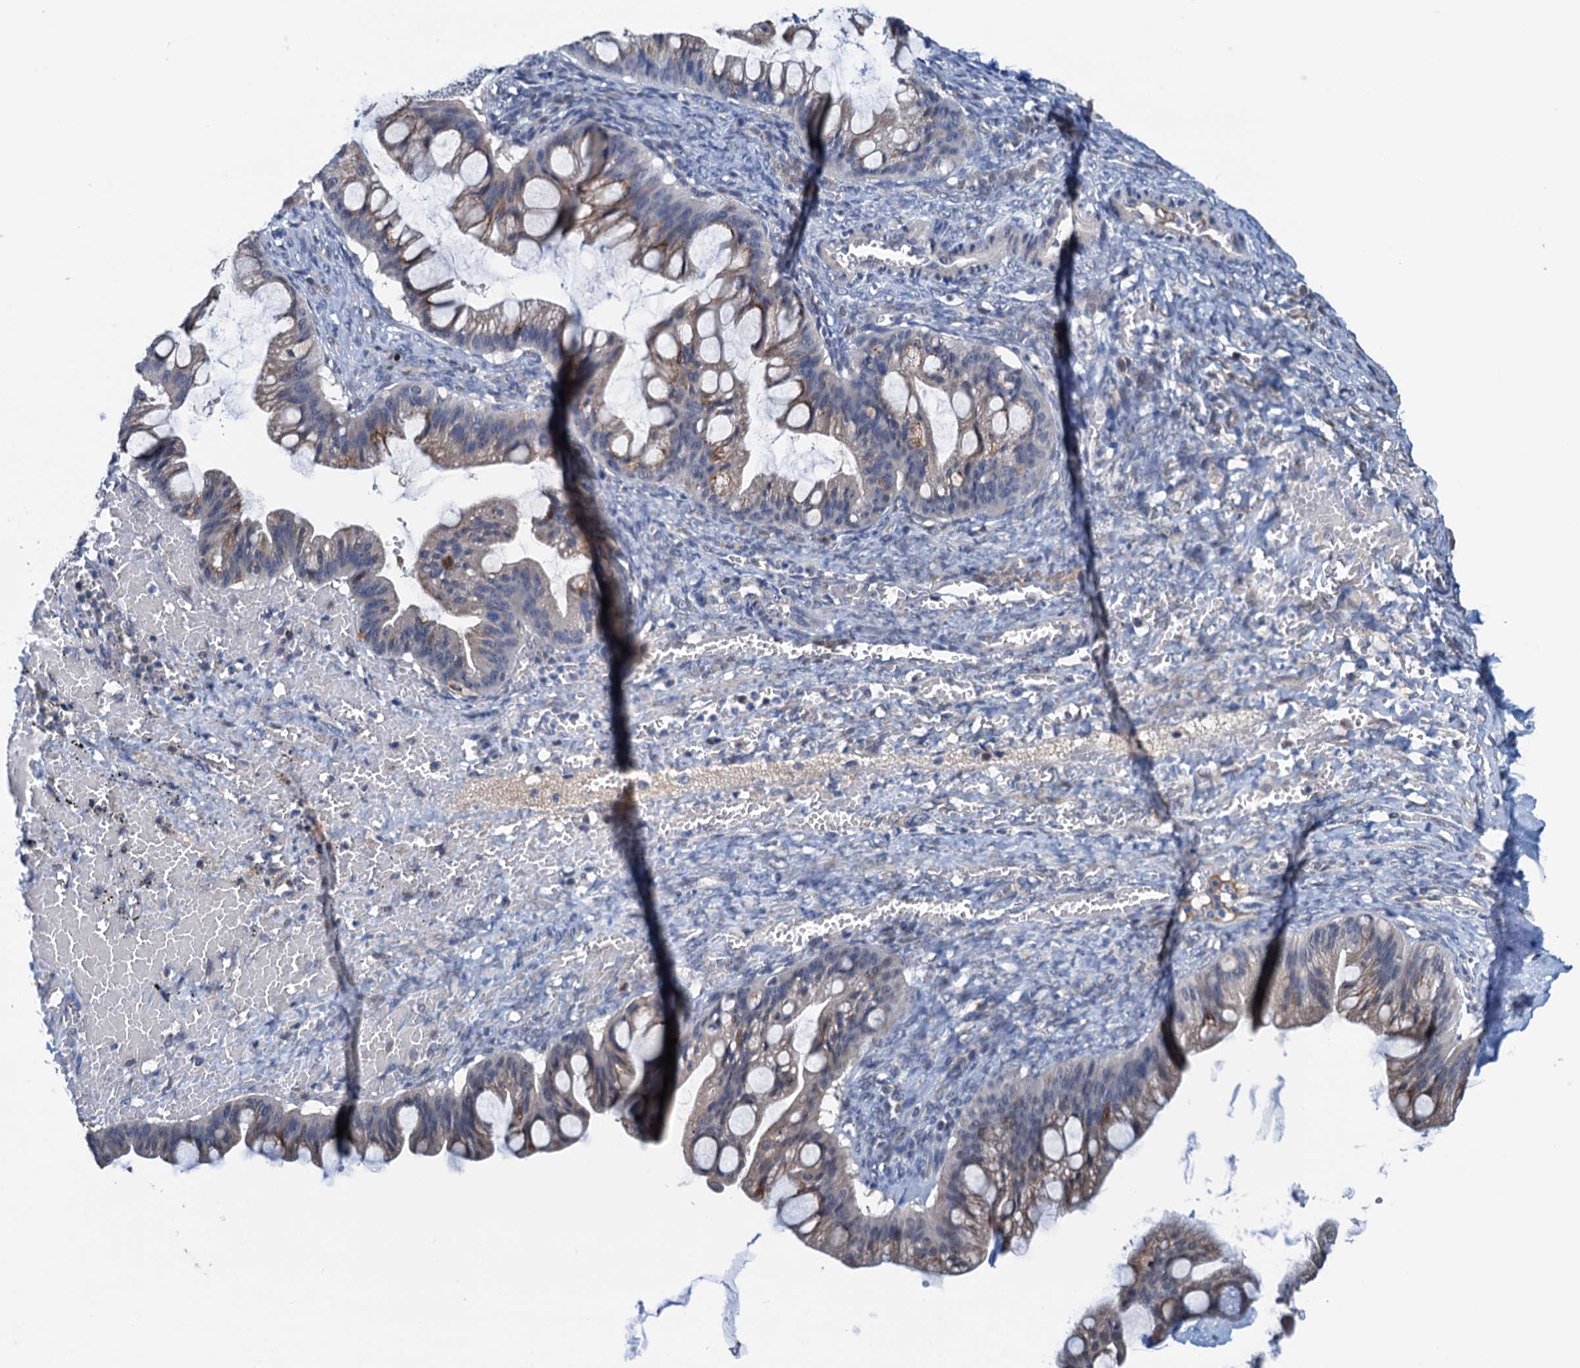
{"staining": {"intensity": "weak", "quantity": ">75%", "location": "cytoplasmic/membranous"}, "tissue": "ovarian cancer", "cell_type": "Tumor cells", "image_type": "cancer", "snomed": [{"axis": "morphology", "description": "Cystadenocarcinoma, mucinous, NOS"}, {"axis": "topography", "description": "Ovary"}], "caption": "Ovarian mucinous cystadenocarcinoma stained with immunohistochemistry displays weak cytoplasmic/membranous staining in approximately >75% of tumor cells. The protein is stained brown, and the nuclei are stained in blue (DAB (3,3'-diaminobenzidine) IHC with brightfield microscopy, high magnification).", "gene": "SHLD1", "patient": {"sex": "female", "age": 73}}